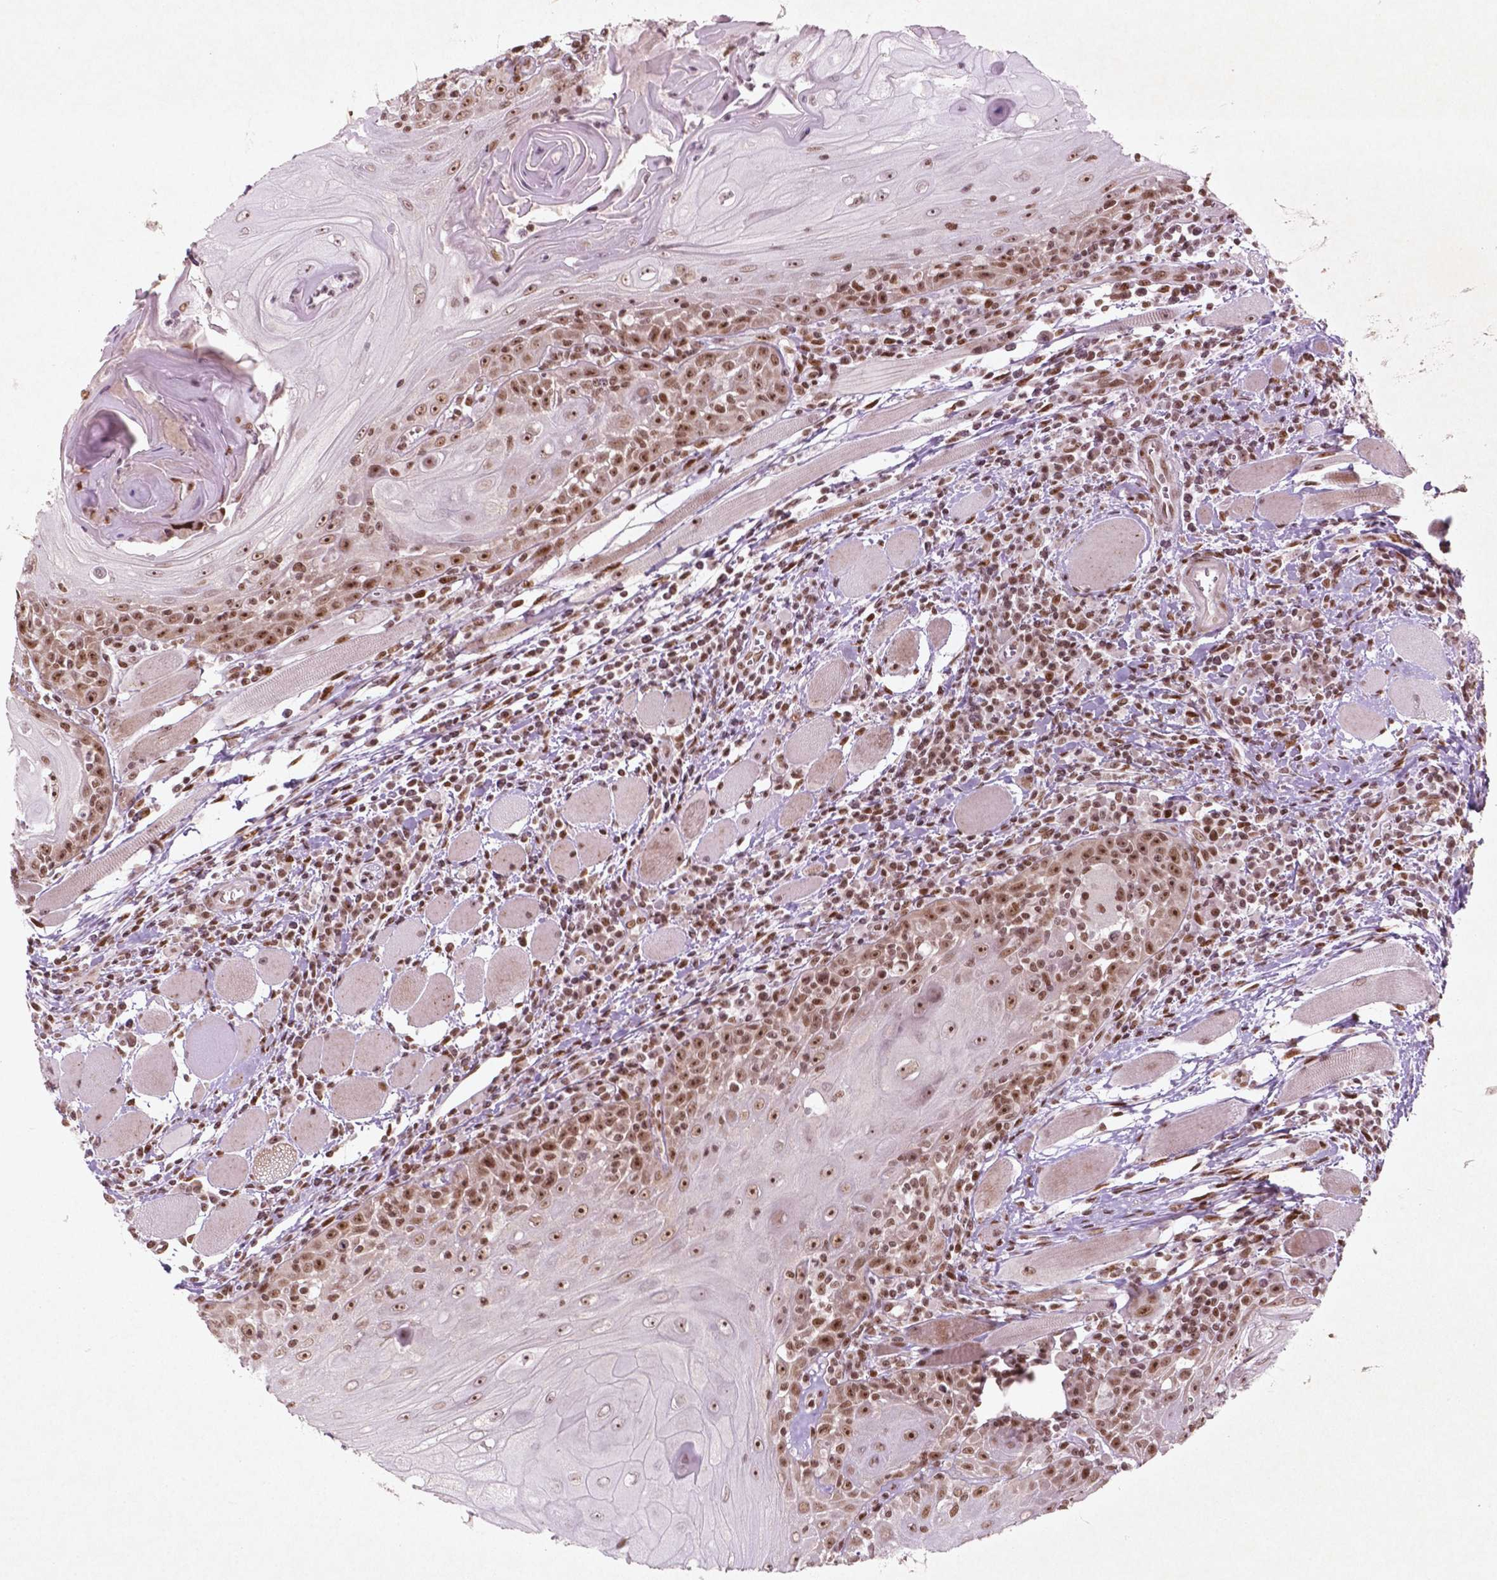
{"staining": {"intensity": "moderate", "quantity": ">75%", "location": "nuclear"}, "tissue": "head and neck cancer", "cell_type": "Tumor cells", "image_type": "cancer", "snomed": [{"axis": "morphology", "description": "Squamous cell carcinoma, NOS"}, {"axis": "topography", "description": "Head-Neck"}], "caption": "Squamous cell carcinoma (head and neck) stained for a protein (brown) demonstrates moderate nuclear positive staining in about >75% of tumor cells.", "gene": "HMG20B", "patient": {"sex": "male", "age": 52}}